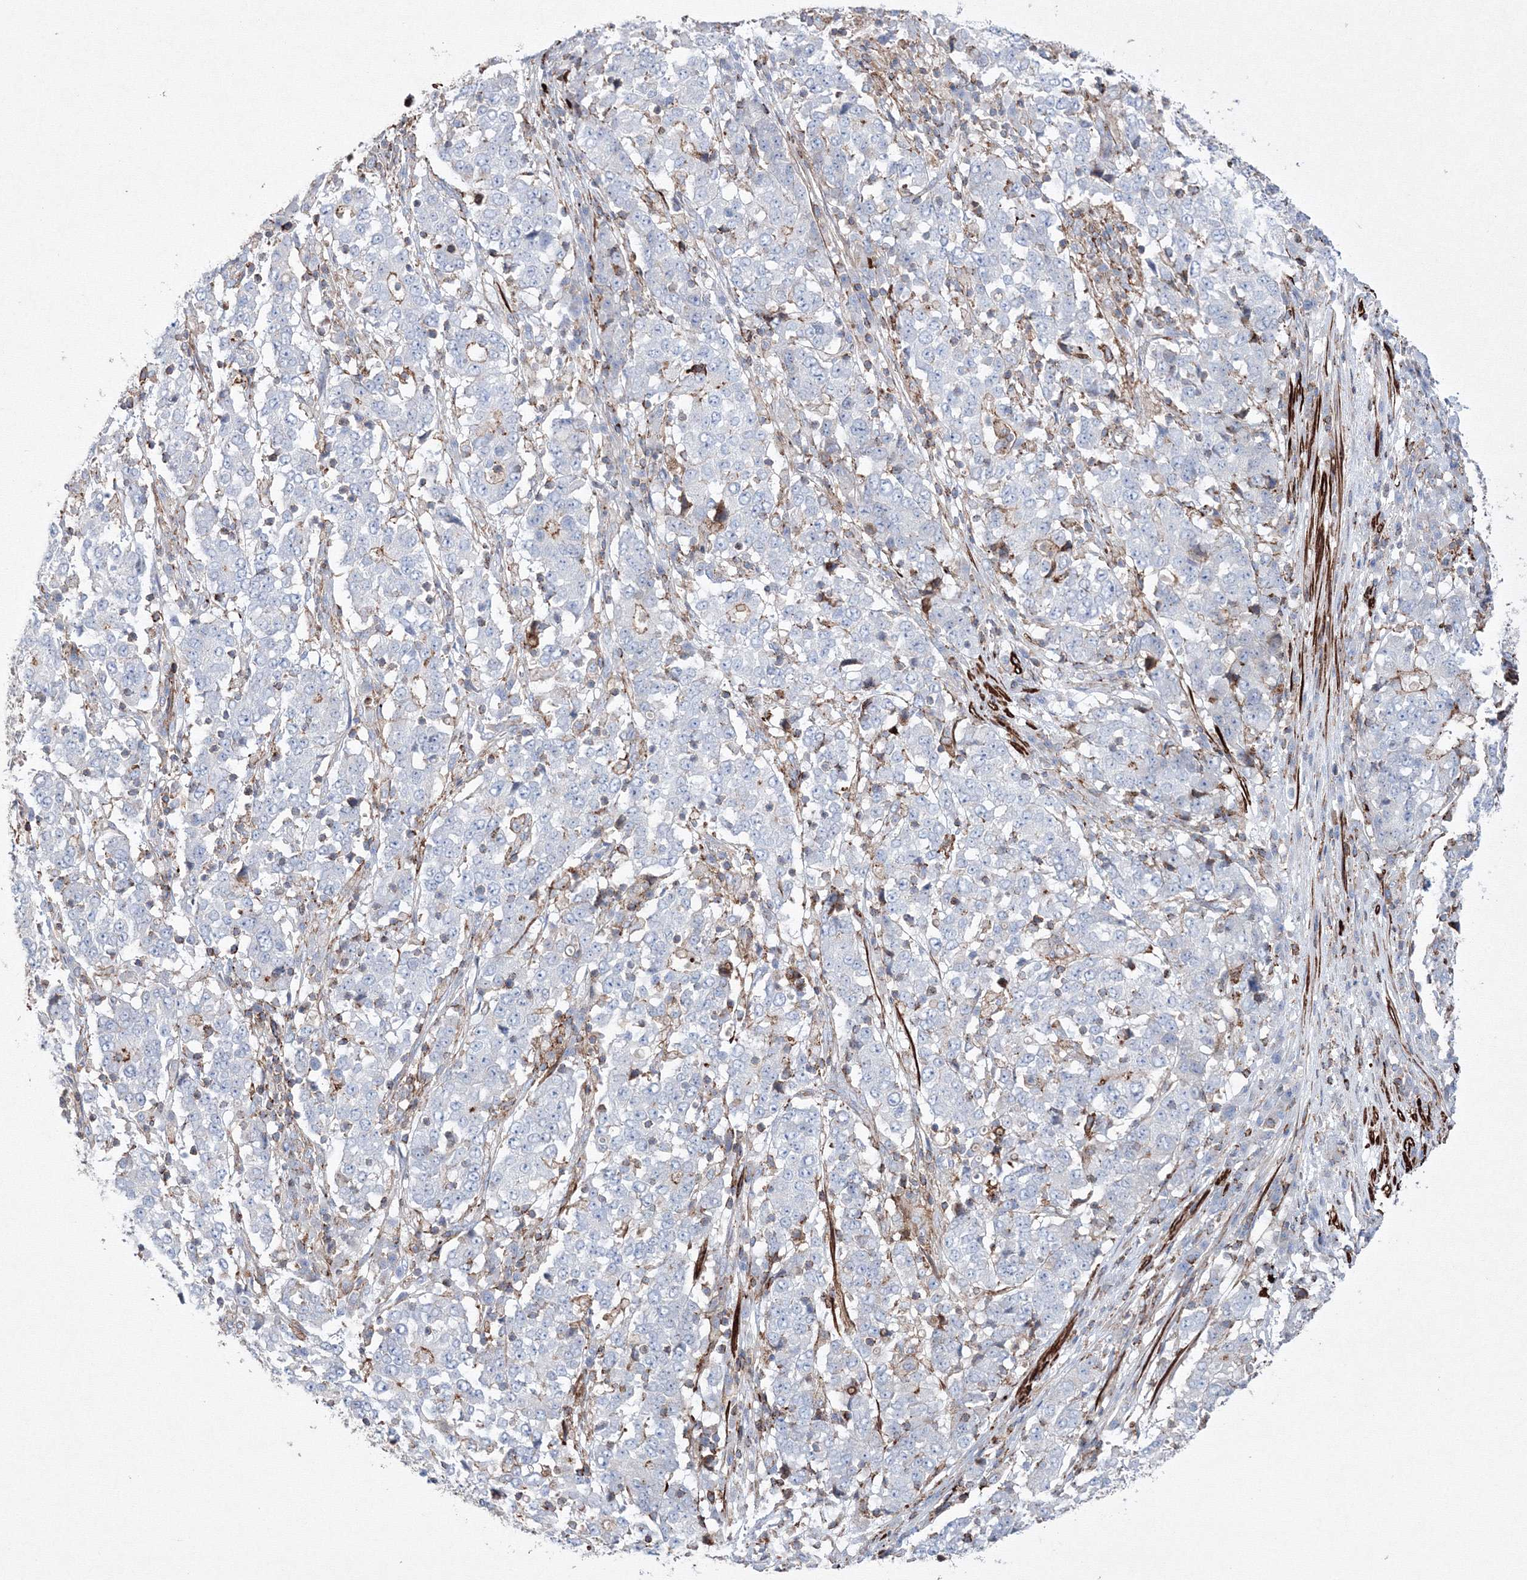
{"staining": {"intensity": "negative", "quantity": "none", "location": "none"}, "tissue": "stomach cancer", "cell_type": "Tumor cells", "image_type": "cancer", "snomed": [{"axis": "morphology", "description": "Adenocarcinoma, NOS"}, {"axis": "topography", "description": "Stomach"}], "caption": "Protein analysis of stomach cancer reveals no significant expression in tumor cells.", "gene": "GPR82", "patient": {"sex": "male", "age": 59}}